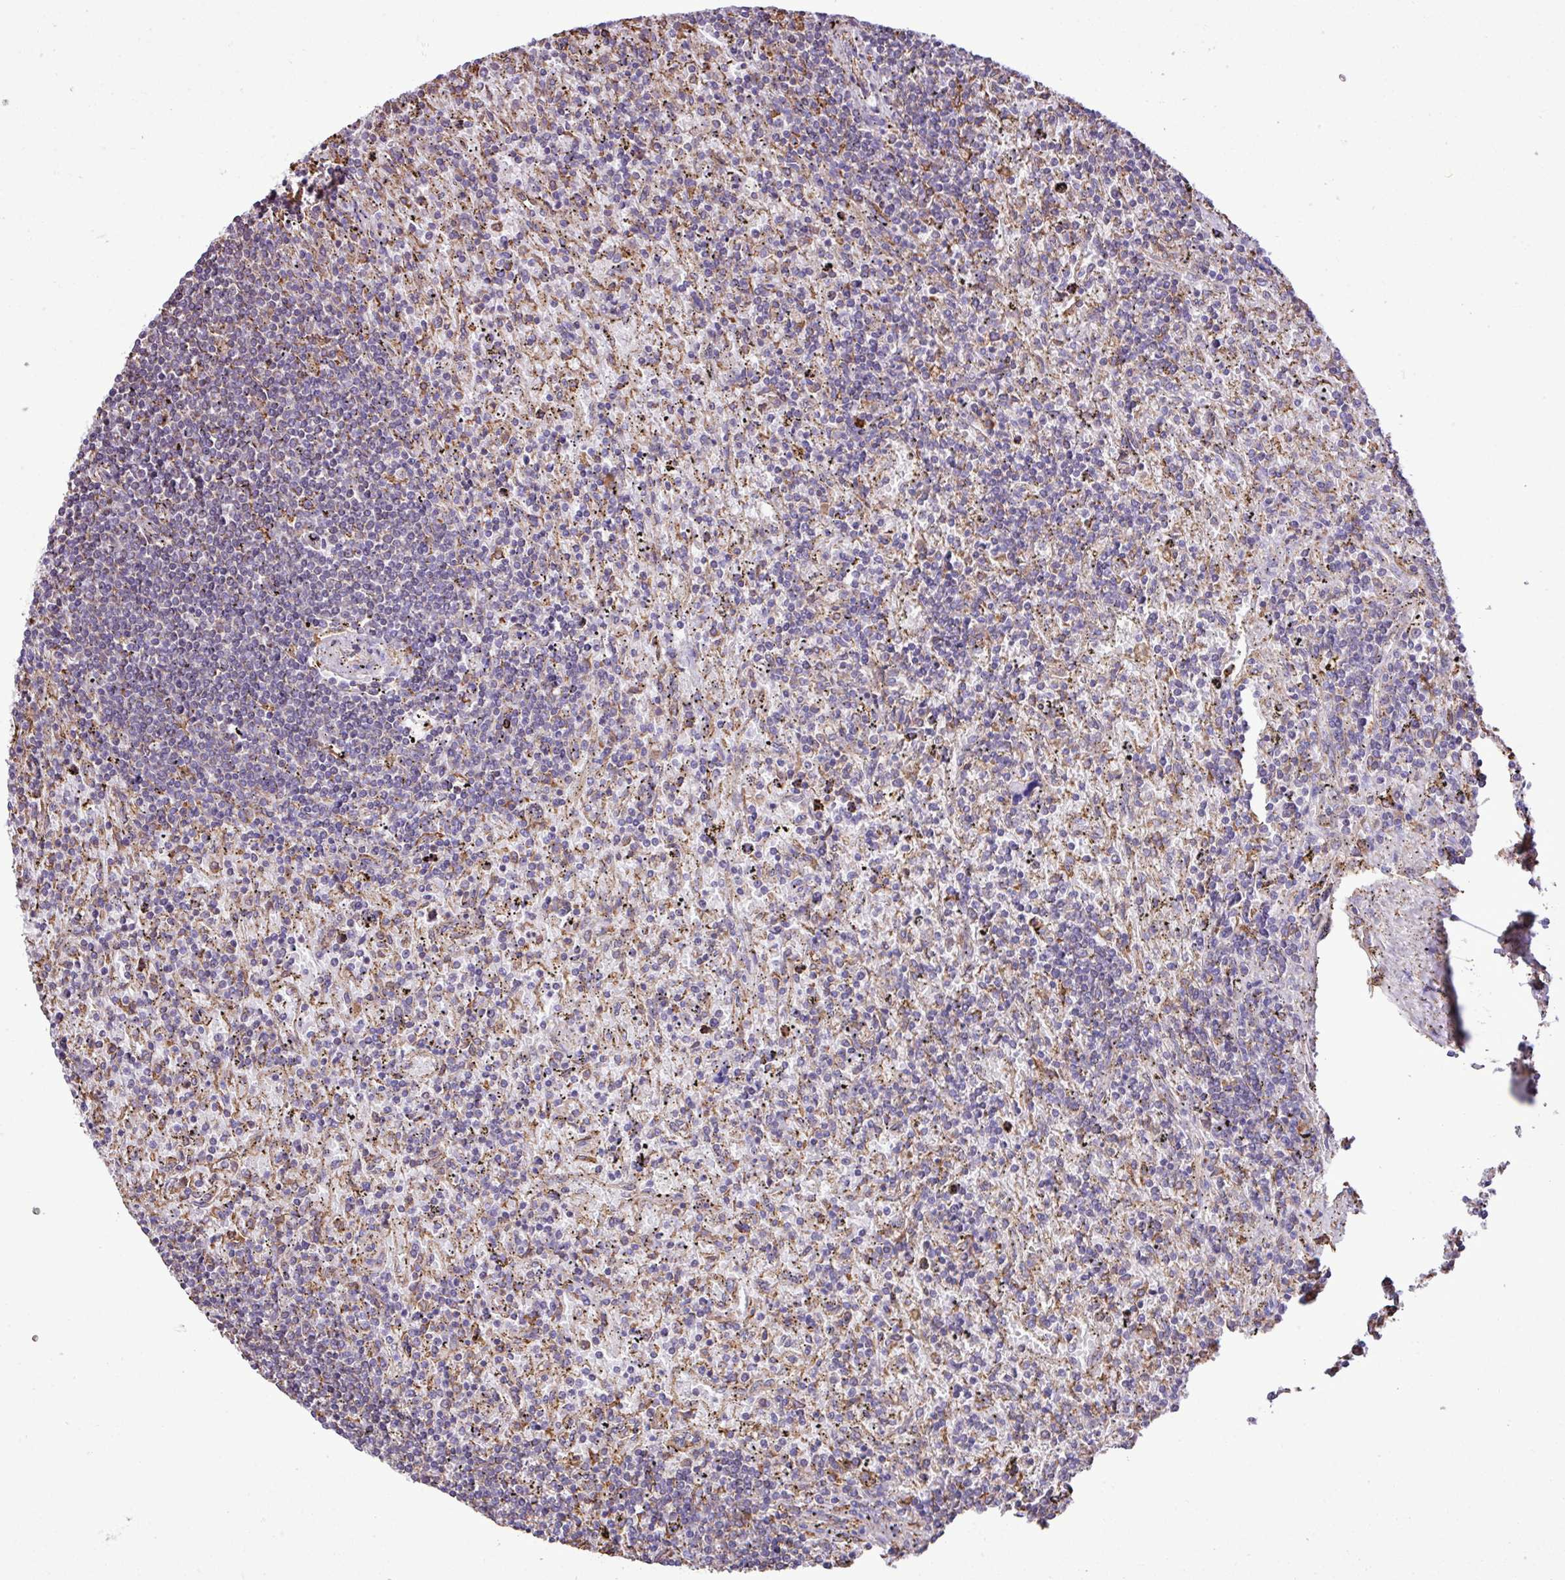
{"staining": {"intensity": "negative", "quantity": "none", "location": "none"}, "tissue": "lymphoma", "cell_type": "Tumor cells", "image_type": "cancer", "snomed": [{"axis": "morphology", "description": "Malignant lymphoma, non-Hodgkin's type, Low grade"}, {"axis": "topography", "description": "Spleen"}], "caption": "Protein analysis of low-grade malignant lymphoma, non-Hodgkin's type shows no significant positivity in tumor cells.", "gene": "ZSCAN5A", "patient": {"sex": "male", "age": 76}}